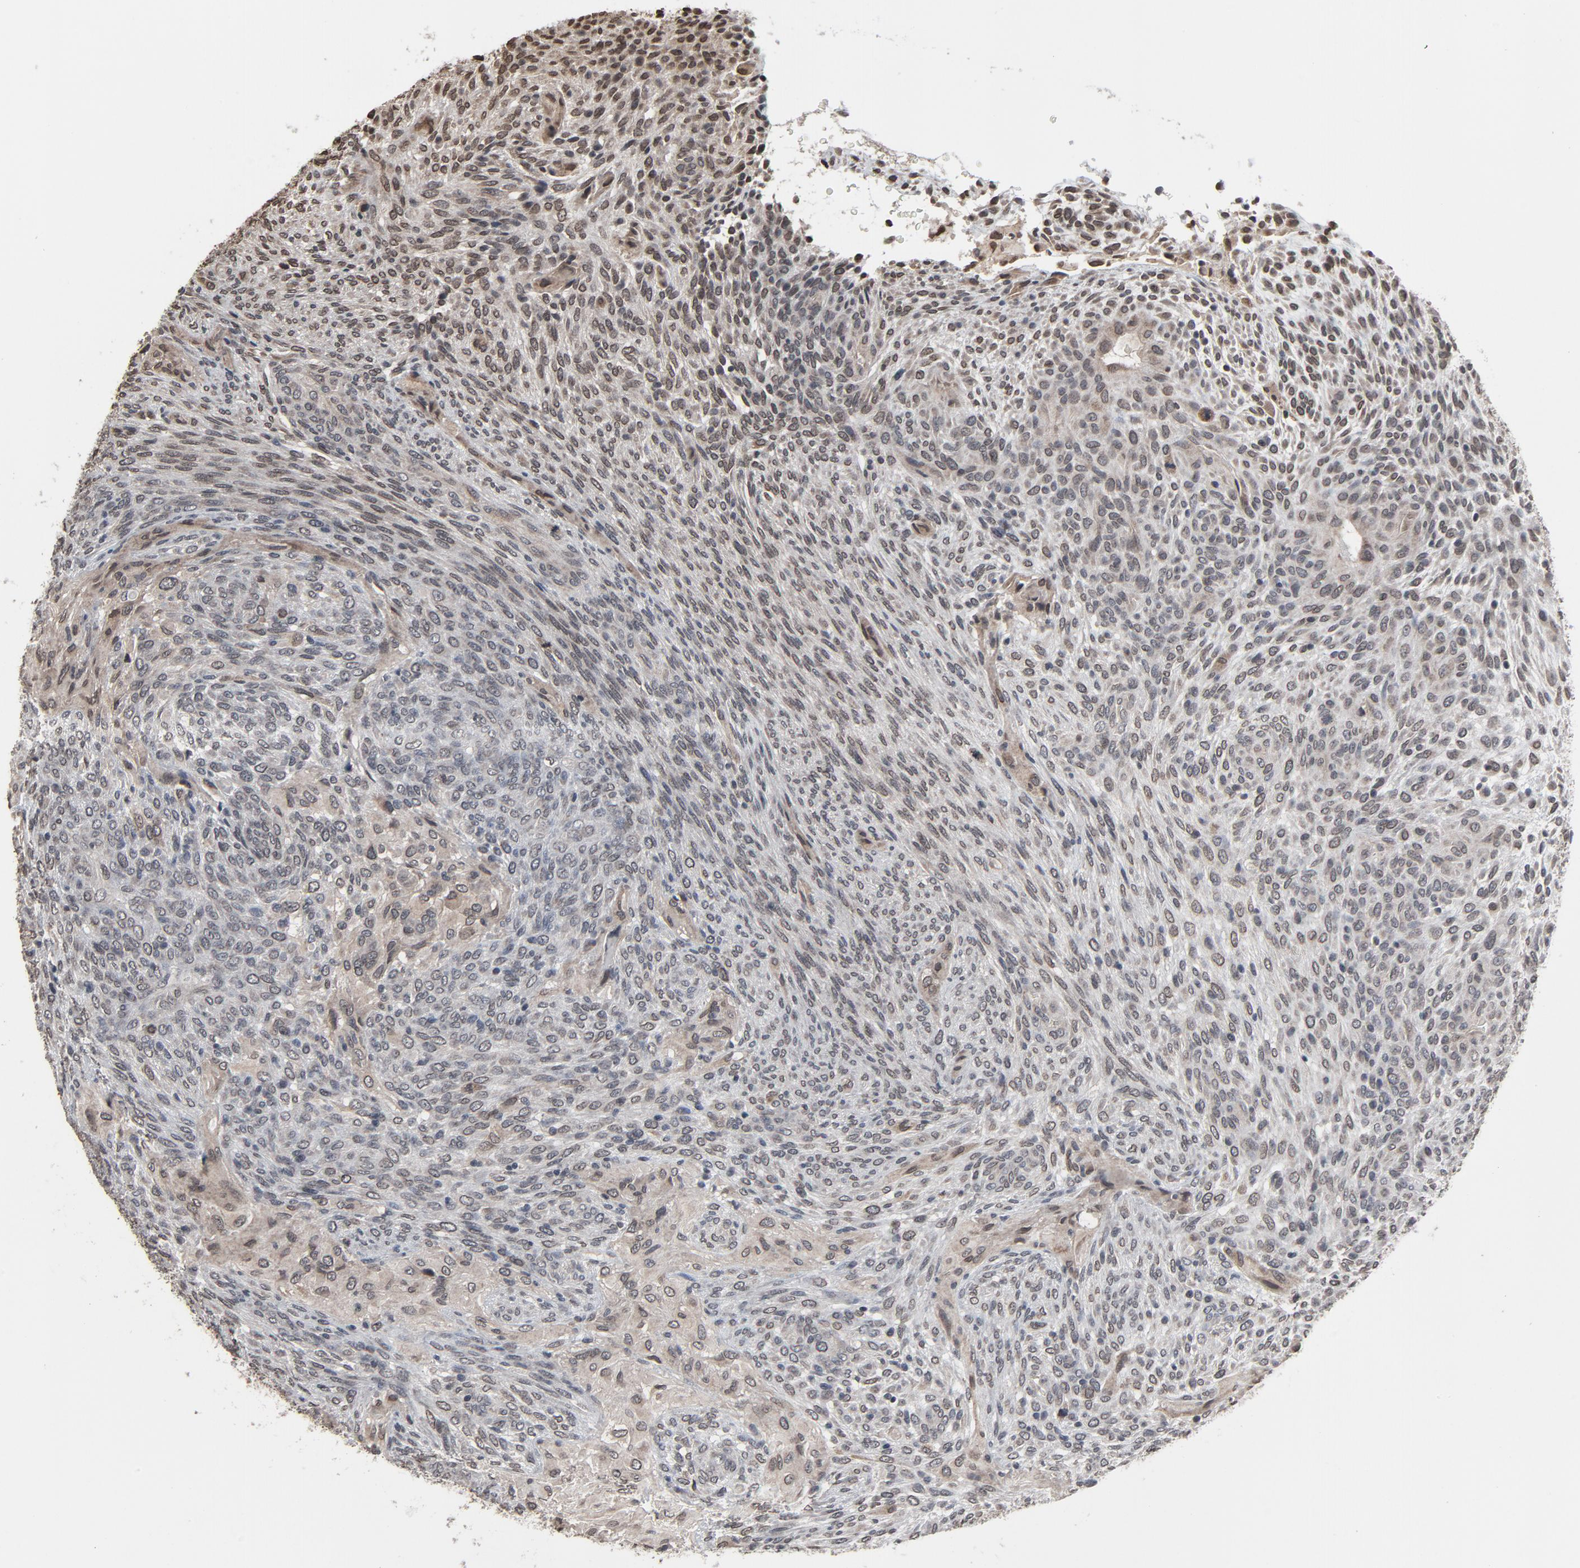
{"staining": {"intensity": "weak", "quantity": "25%-75%", "location": "cytoplasmic/membranous,nuclear"}, "tissue": "glioma", "cell_type": "Tumor cells", "image_type": "cancer", "snomed": [{"axis": "morphology", "description": "Glioma, malignant, High grade"}, {"axis": "topography", "description": "Cerebral cortex"}], "caption": "DAB (3,3'-diaminobenzidine) immunohistochemical staining of malignant high-grade glioma demonstrates weak cytoplasmic/membranous and nuclear protein staining in about 25%-75% of tumor cells.", "gene": "POM121", "patient": {"sex": "female", "age": 55}}